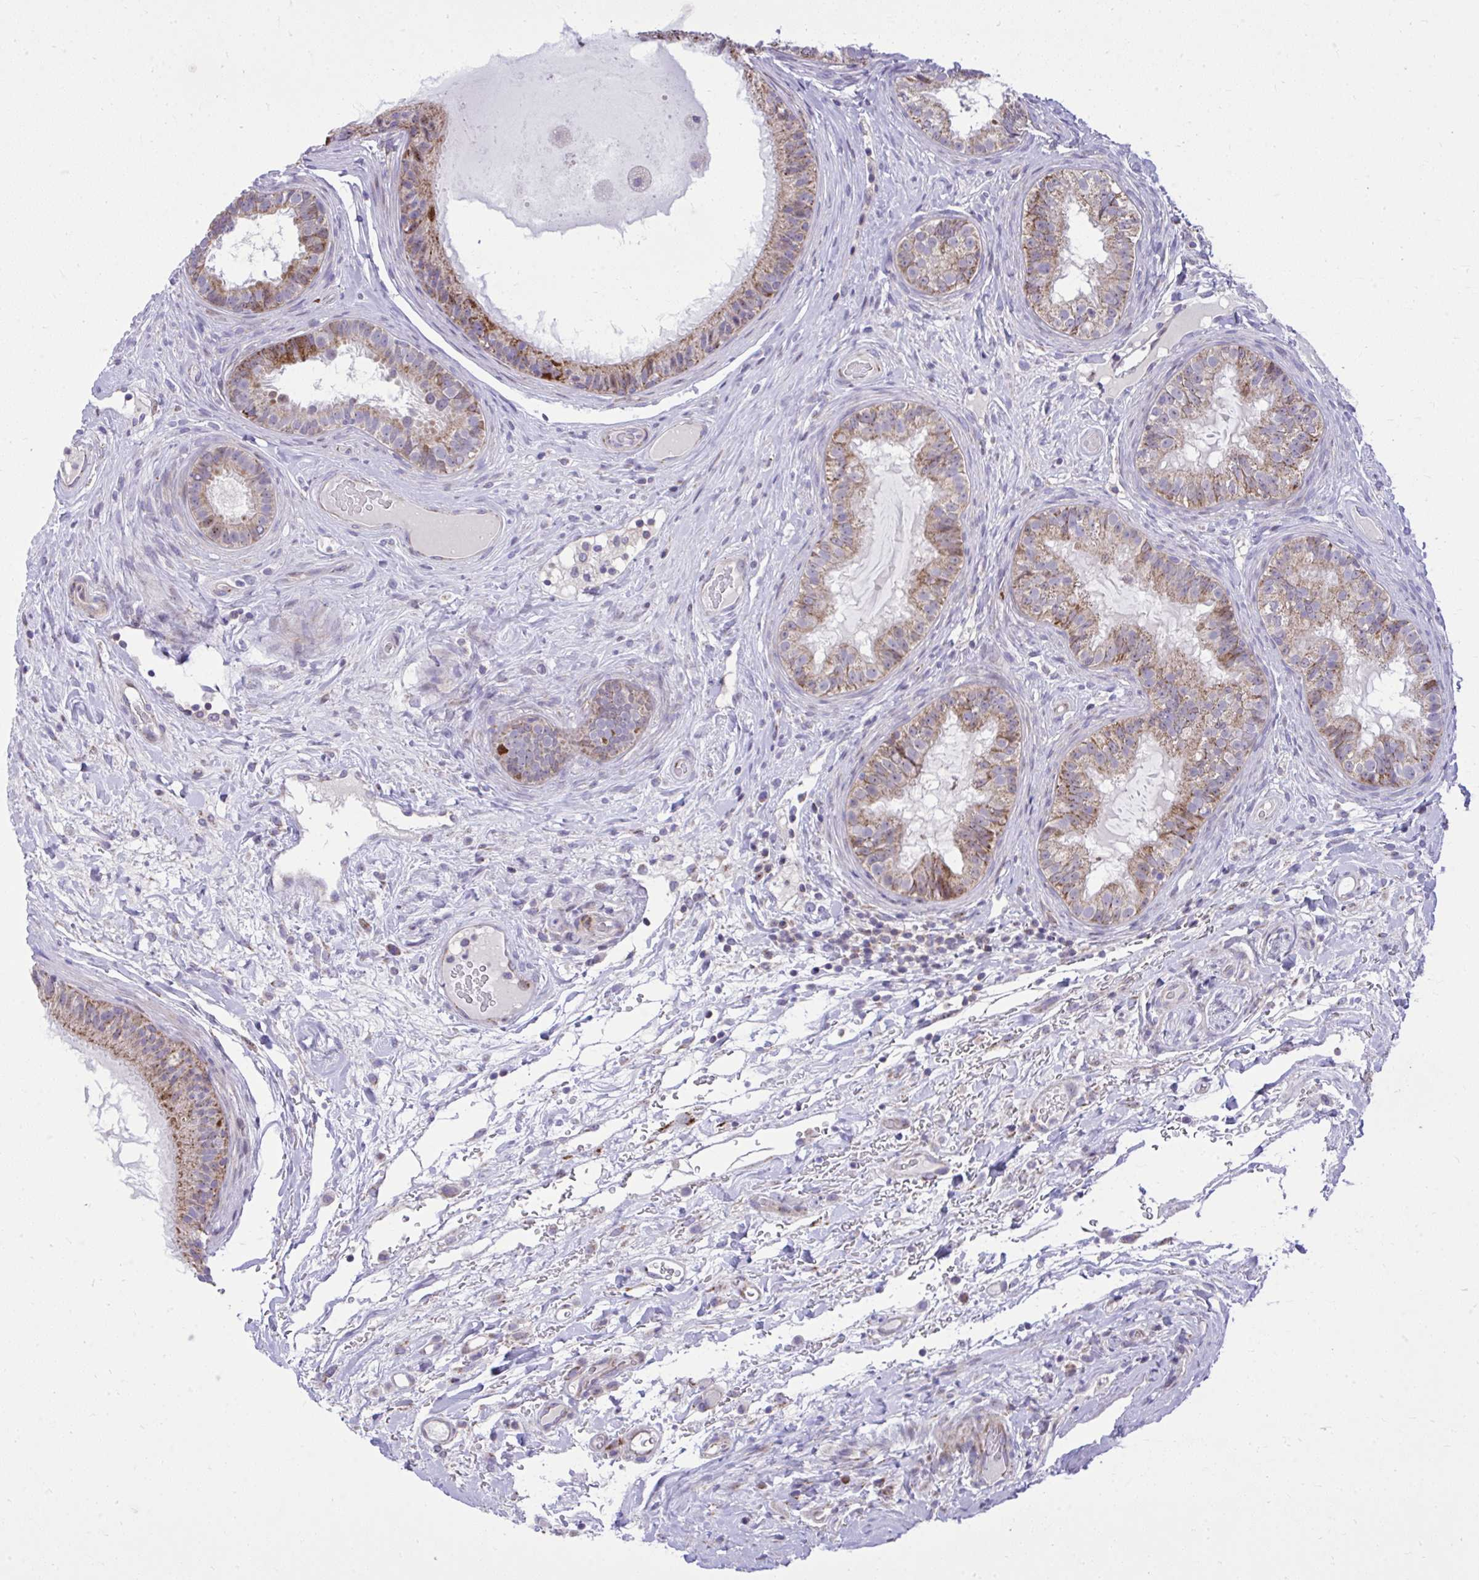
{"staining": {"intensity": "strong", "quantity": "<25%", "location": "cytoplasmic/membranous"}, "tissue": "epididymis", "cell_type": "Glandular cells", "image_type": "normal", "snomed": [{"axis": "morphology", "description": "Normal tissue, NOS"}, {"axis": "topography", "description": "Epididymis"}], "caption": "Protein expression analysis of normal human epididymis reveals strong cytoplasmic/membranous expression in about <25% of glandular cells. (brown staining indicates protein expression, while blue staining denotes nuclei).", "gene": "GPRIN3", "patient": {"sex": "male", "age": 23}}